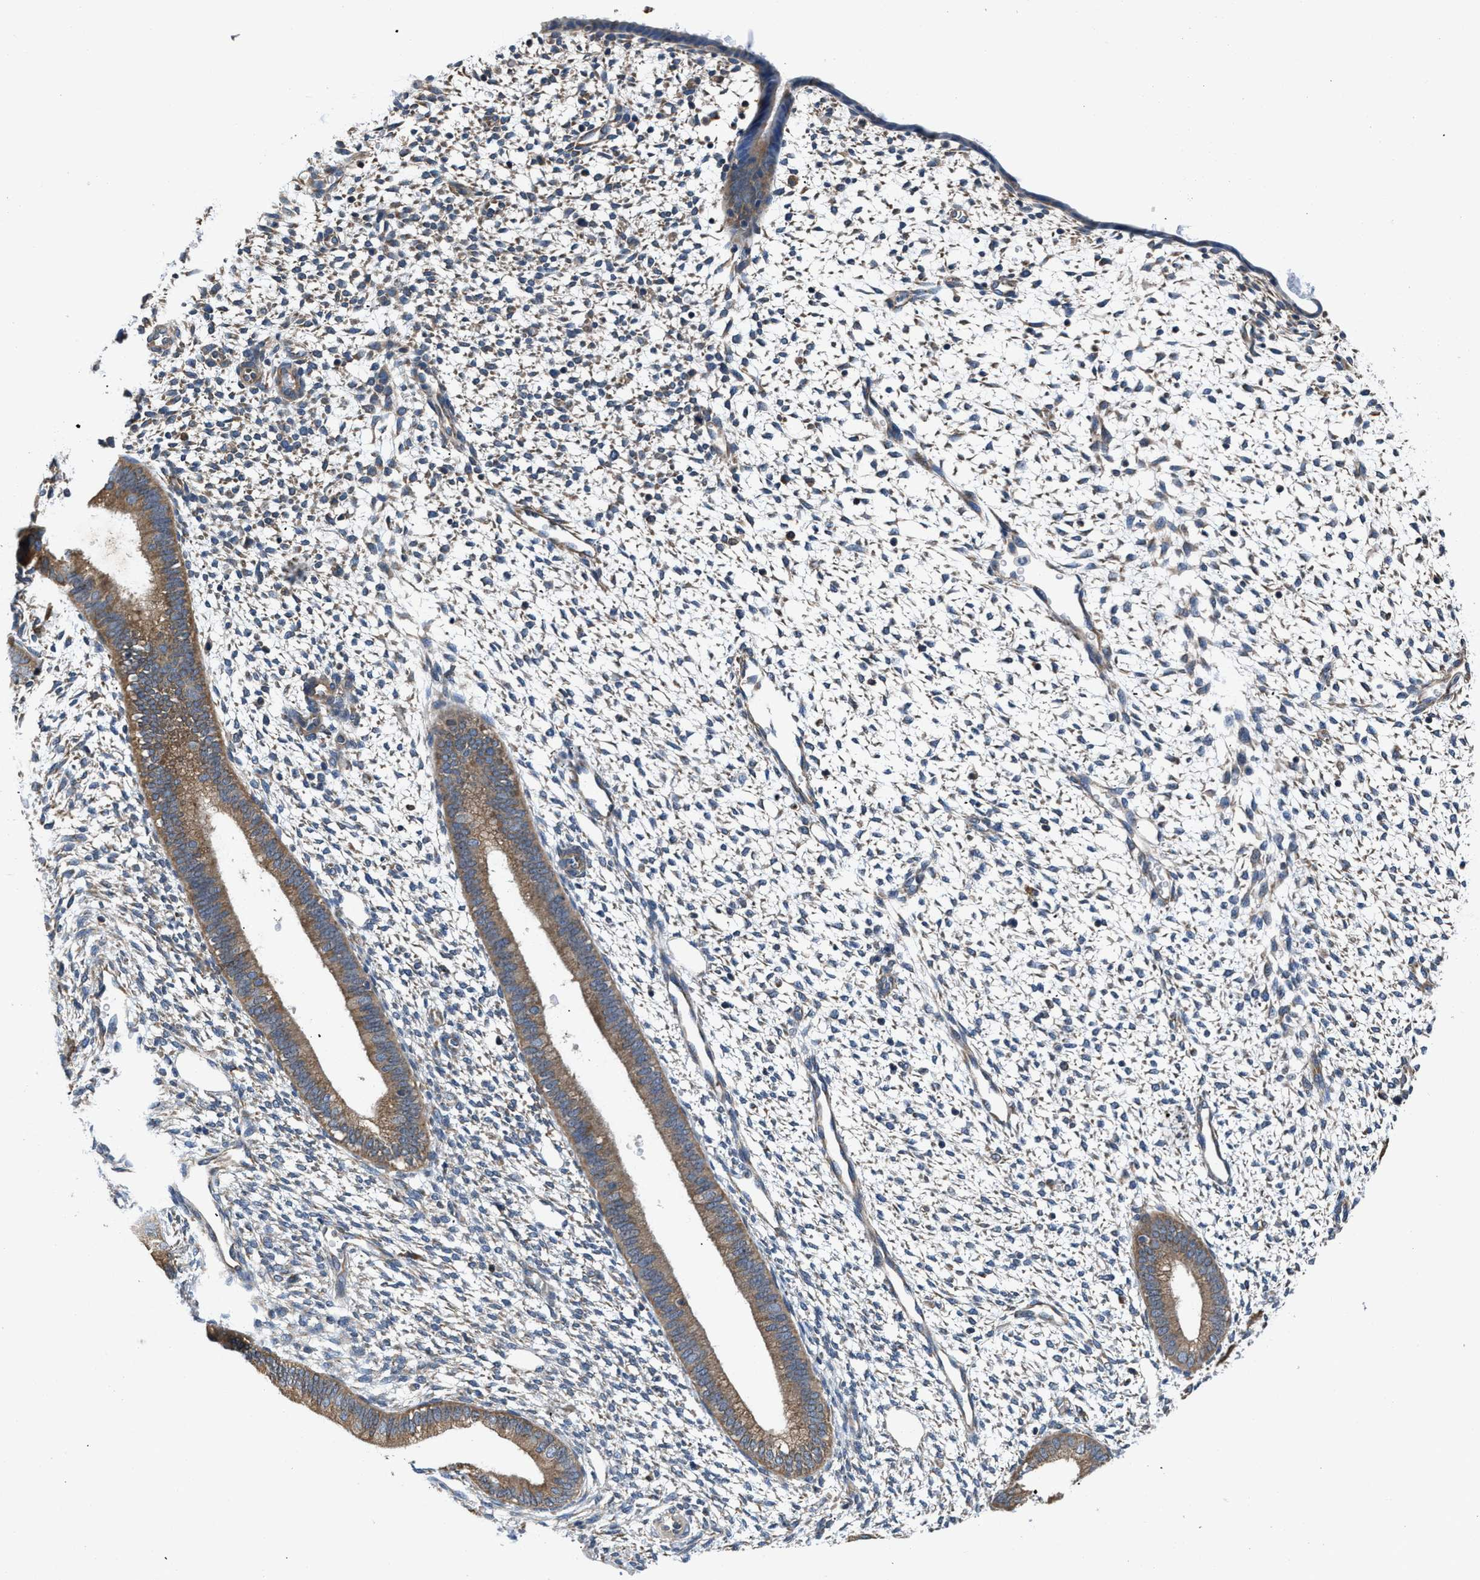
{"staining": {"intensity": "negative", "quantity": "none", "location": "none"}, "tissue": "endometrium", "cell_type": "Cells in endometrial stroma", "image_type": "normal", "snomed": [{"axis": "morphology", "description": "Normal tissue, NOS"}, {"axis": "topography", "description": "Endometrium"}], "caption": "Photomicrograph shows no significant protein positivity in cells in endometrial stroma of normal endometrium. The staining was performed using DAB to visualize the protein expression in brown, while the nuclei were stained in blue with hematoxylin (Magnification: 20x).", "gene": "CEP128", "patient": {"sex": "female", "age": 46}}